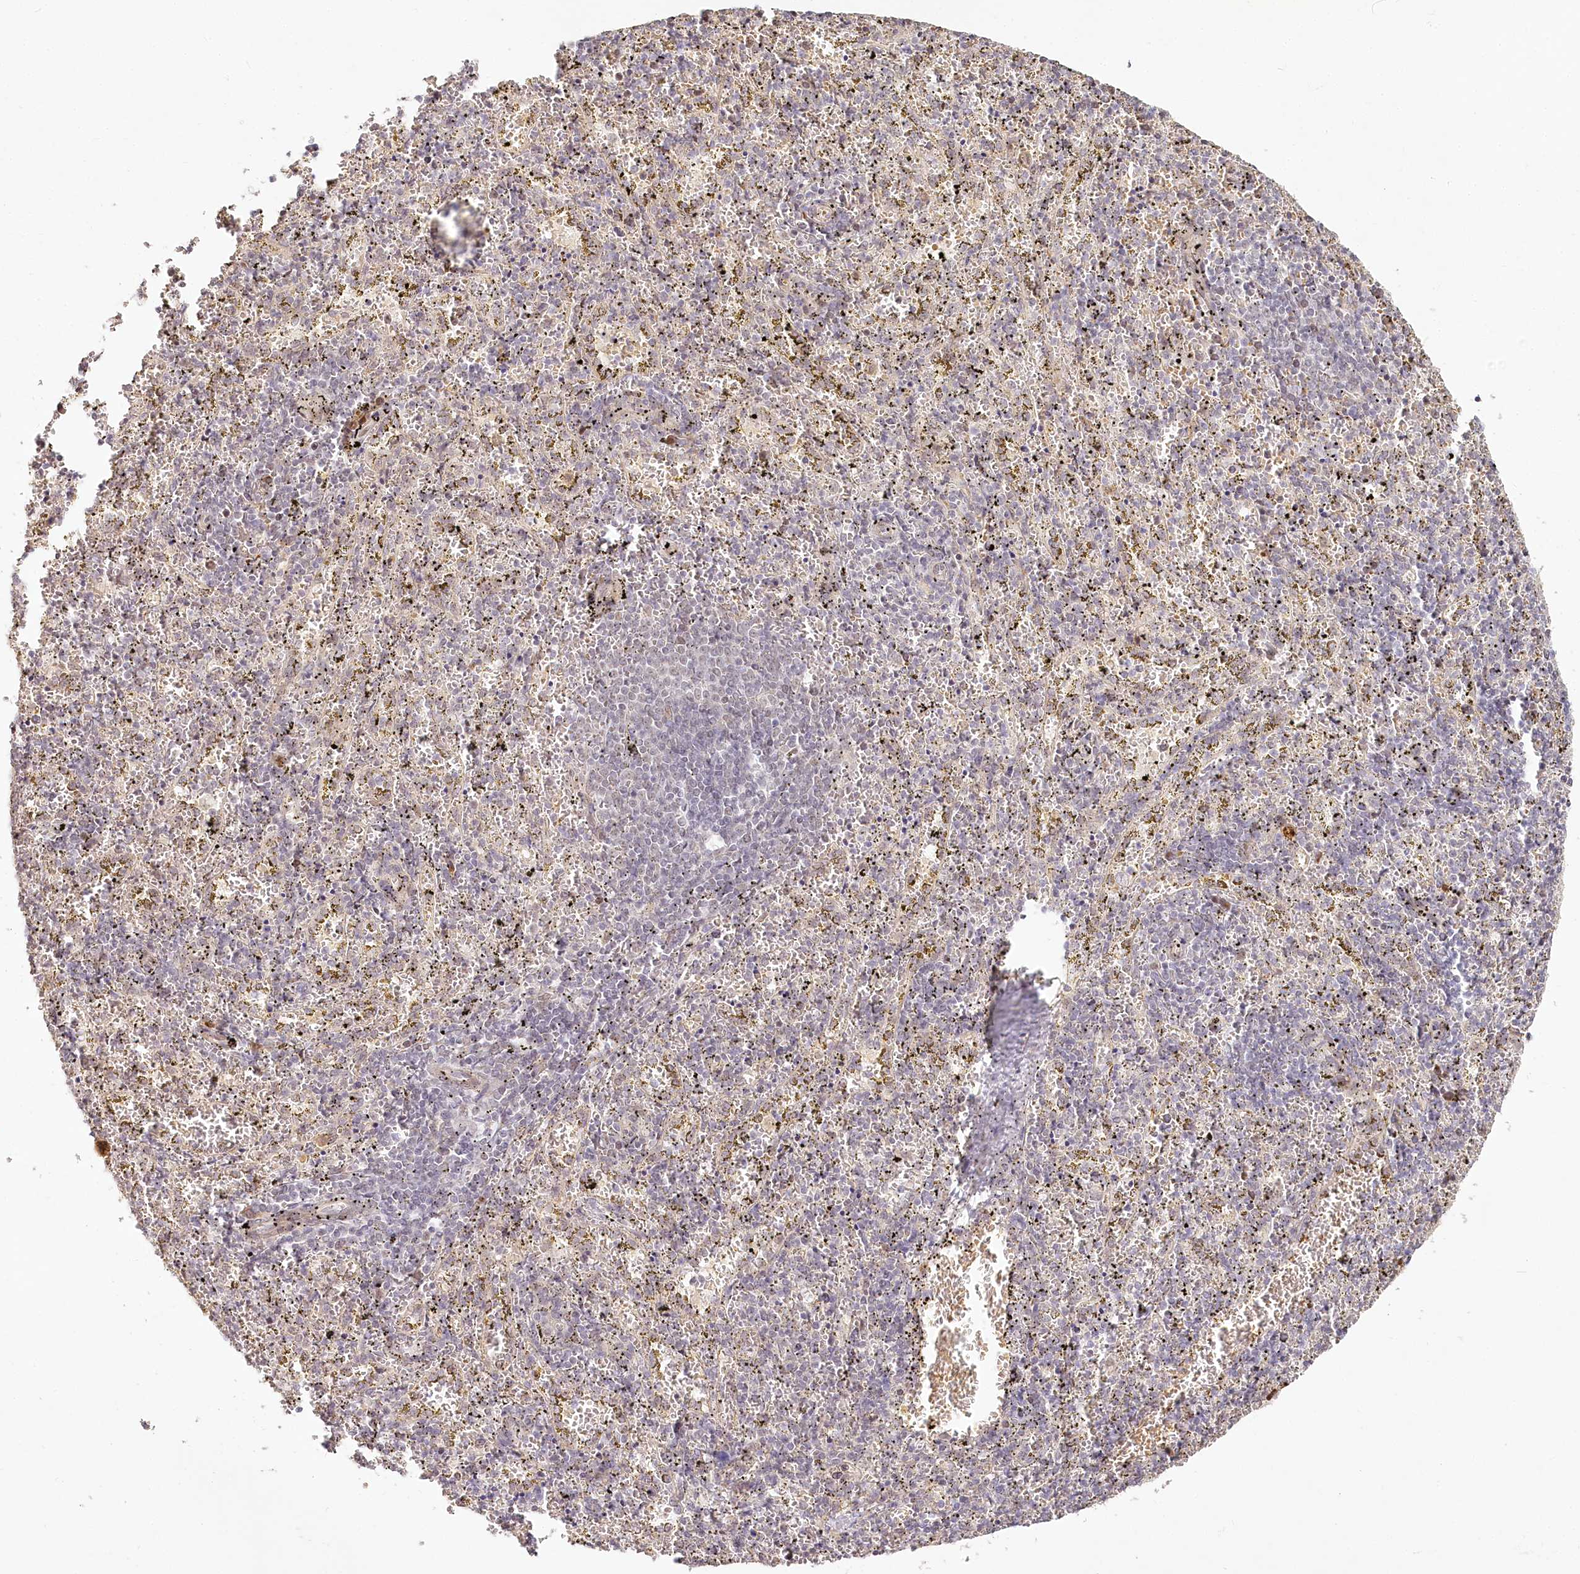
{"staining": {"intensity": "negative", "quantity": "none", "location": "none"}, "tissue": "spleen", "cell_type": "Cells in red pulp", "image_type": "normal", "snomed": [{"axis": "morphology", "description": "Normal tissue, NOS"}, {"axis": "topography", "description": "Spleen"}], "caption": "Cells in red pulp are negative for protein expression in unremarkable human spleen. (DAB (3,3'-diaminobenzidine) immunohistochemistry (IHC) with hematoxylin counter stain).", "gene": "EXOSC7", "patient": {"sex": "male", "age": 11}}